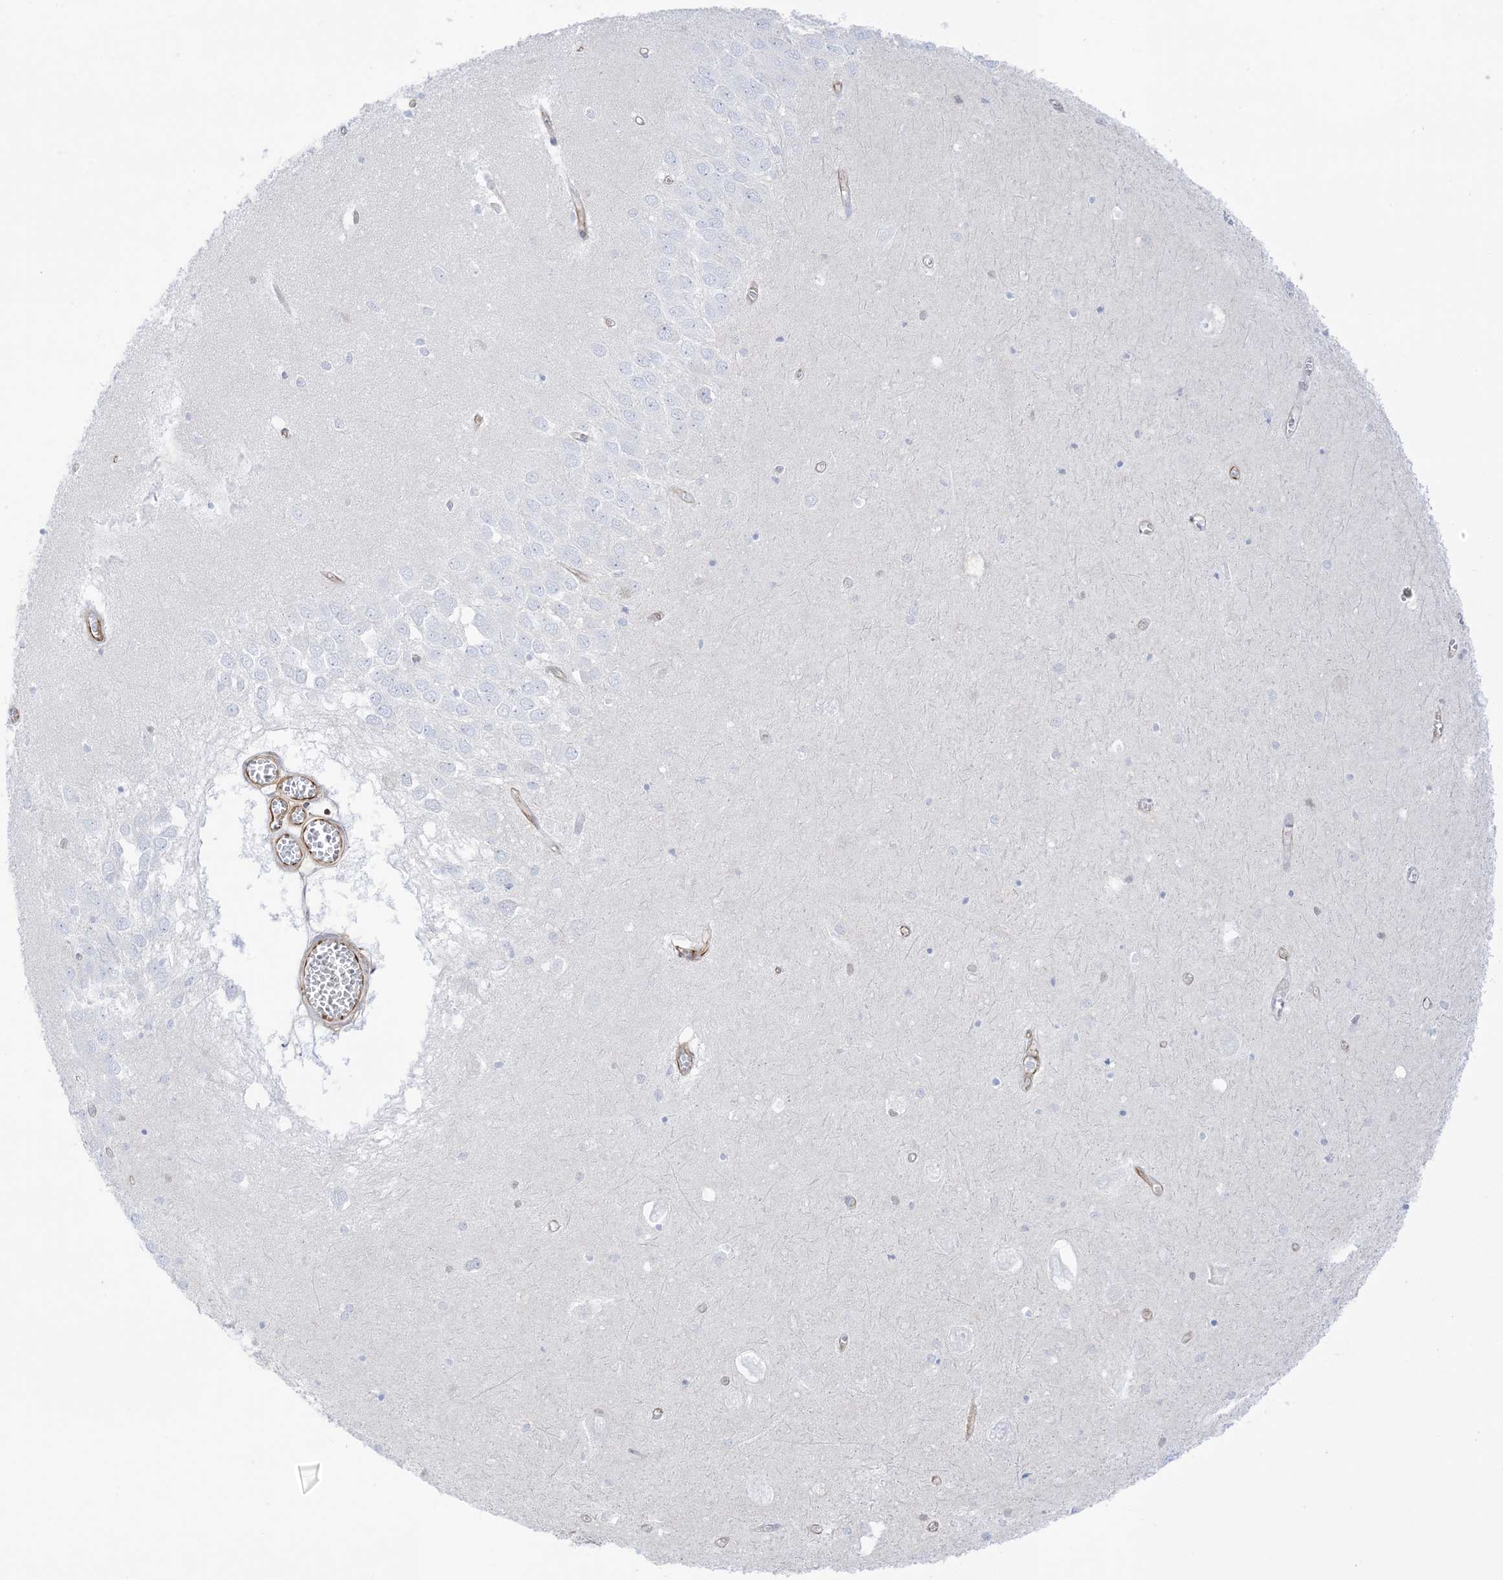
{"staining": {"intensity": "negative", "quantity": "none", "location": "none"}, "tissue": "hippocampus", "cell_type": "Glial cells", "image_type": "normal", "snomed": [{"axis": "morphology", "description": "Normal tissue, NOS"}, {"axis": "topography", "description": "Hippocampus"}], "caption": "A high-resolution micrograph shows IHC staining of benign hippocampus, which exhibits no significant staining in glial cells.", "gene": "PID1", "patient": {"sex": "male", "age": 70}}